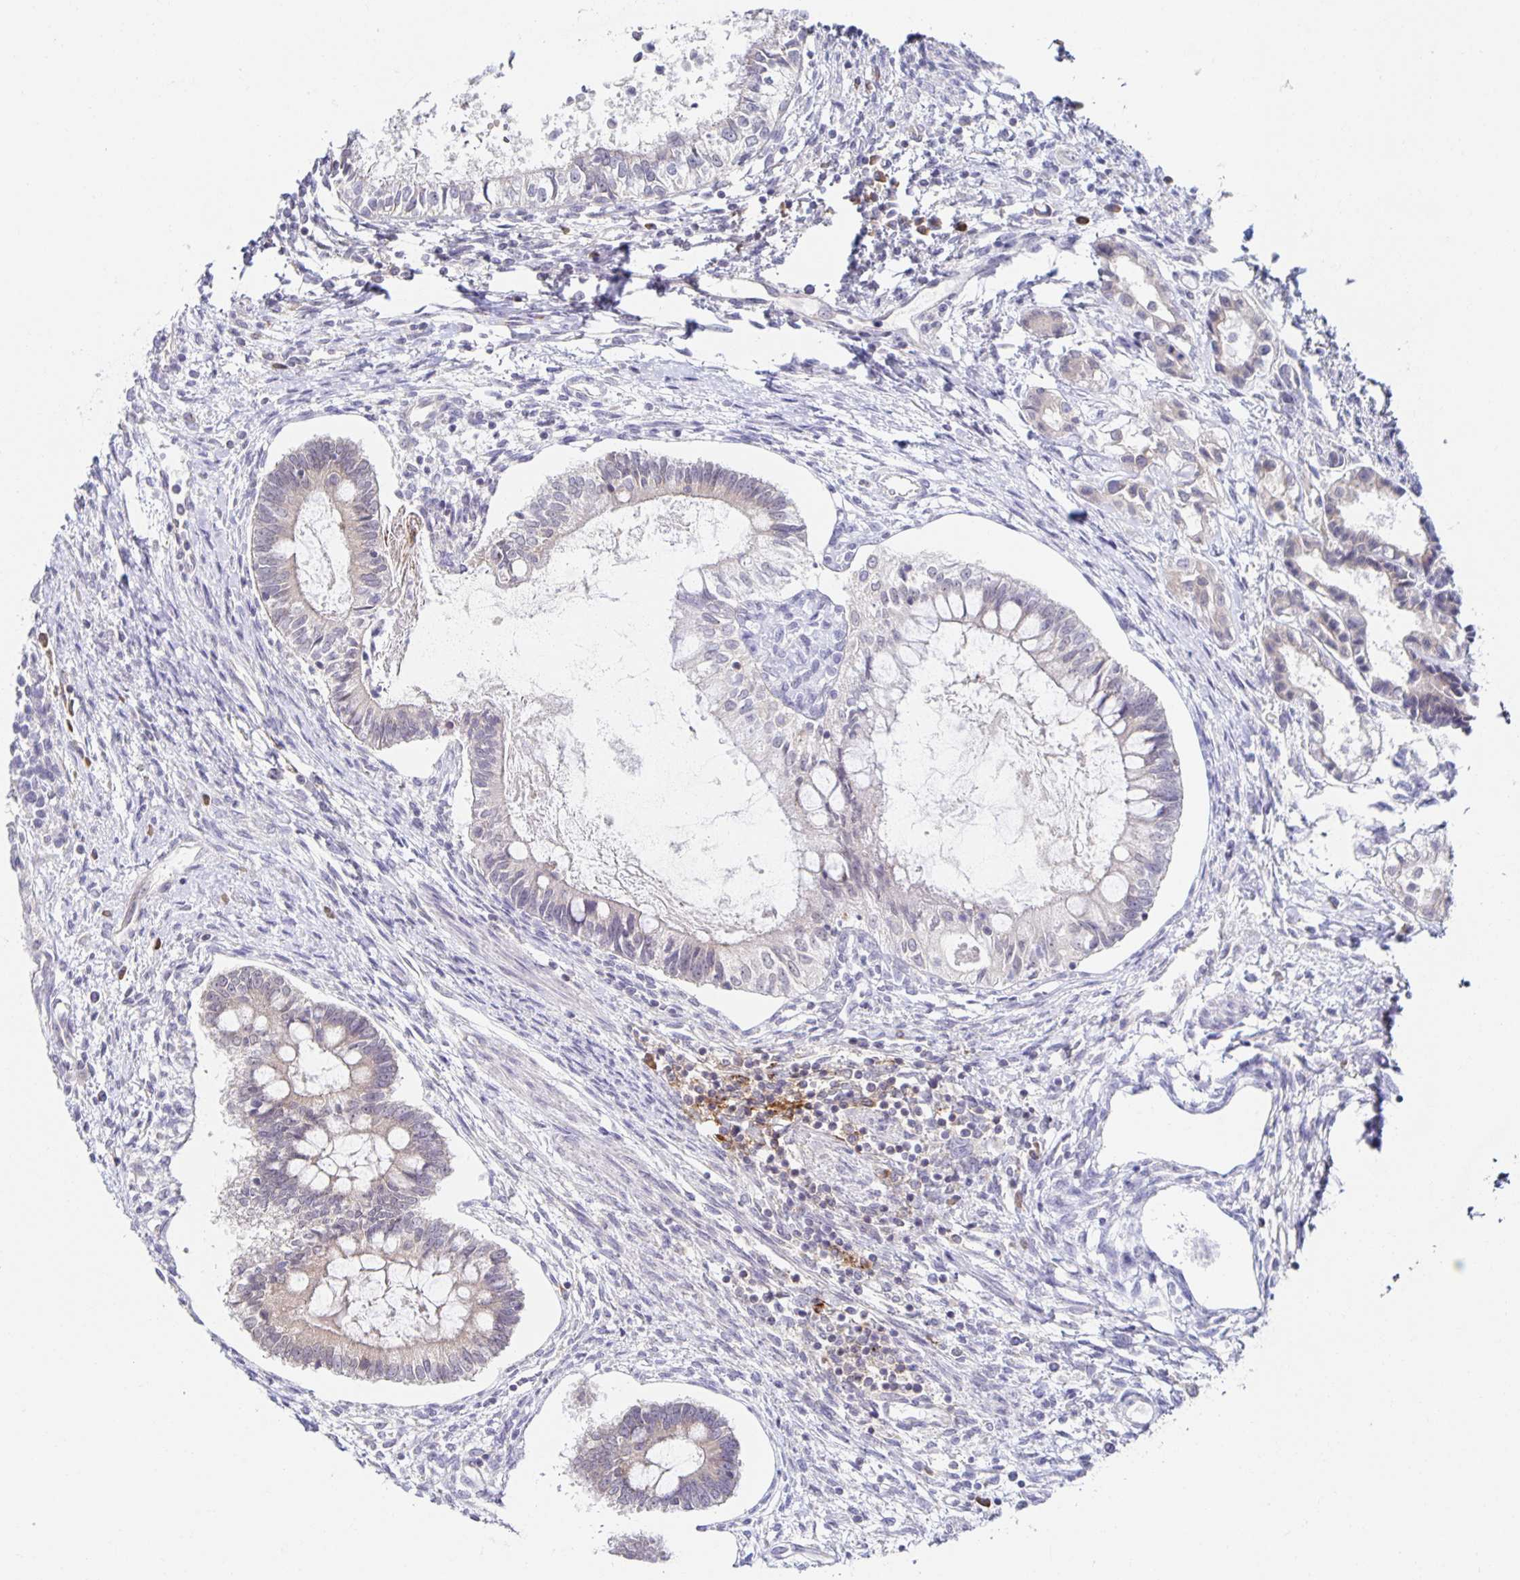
{"staining": {"intensity": "negative", "quantity": "none", "location": "none"}, "tissue": "testis cancer", "cell_type": "Tumor cells", "image_type": "cancer", "snomed": [{"axis": "morphology", "description": "Carcinoma, Embryonal, NOS"}, {"axis": "topography", "description": "Testis"}], "caption": "This is a photomicrograph of immunohistochemistry staining of testis embryonal carcinoma, which shows no staining in tumor cells. Brightfield microscopy of IHC stained with DAB (brown) and hematoxylin (blue), captured at high magnification.", "gene": "BAD", "patient": {"sex": "male", "age": 37}}